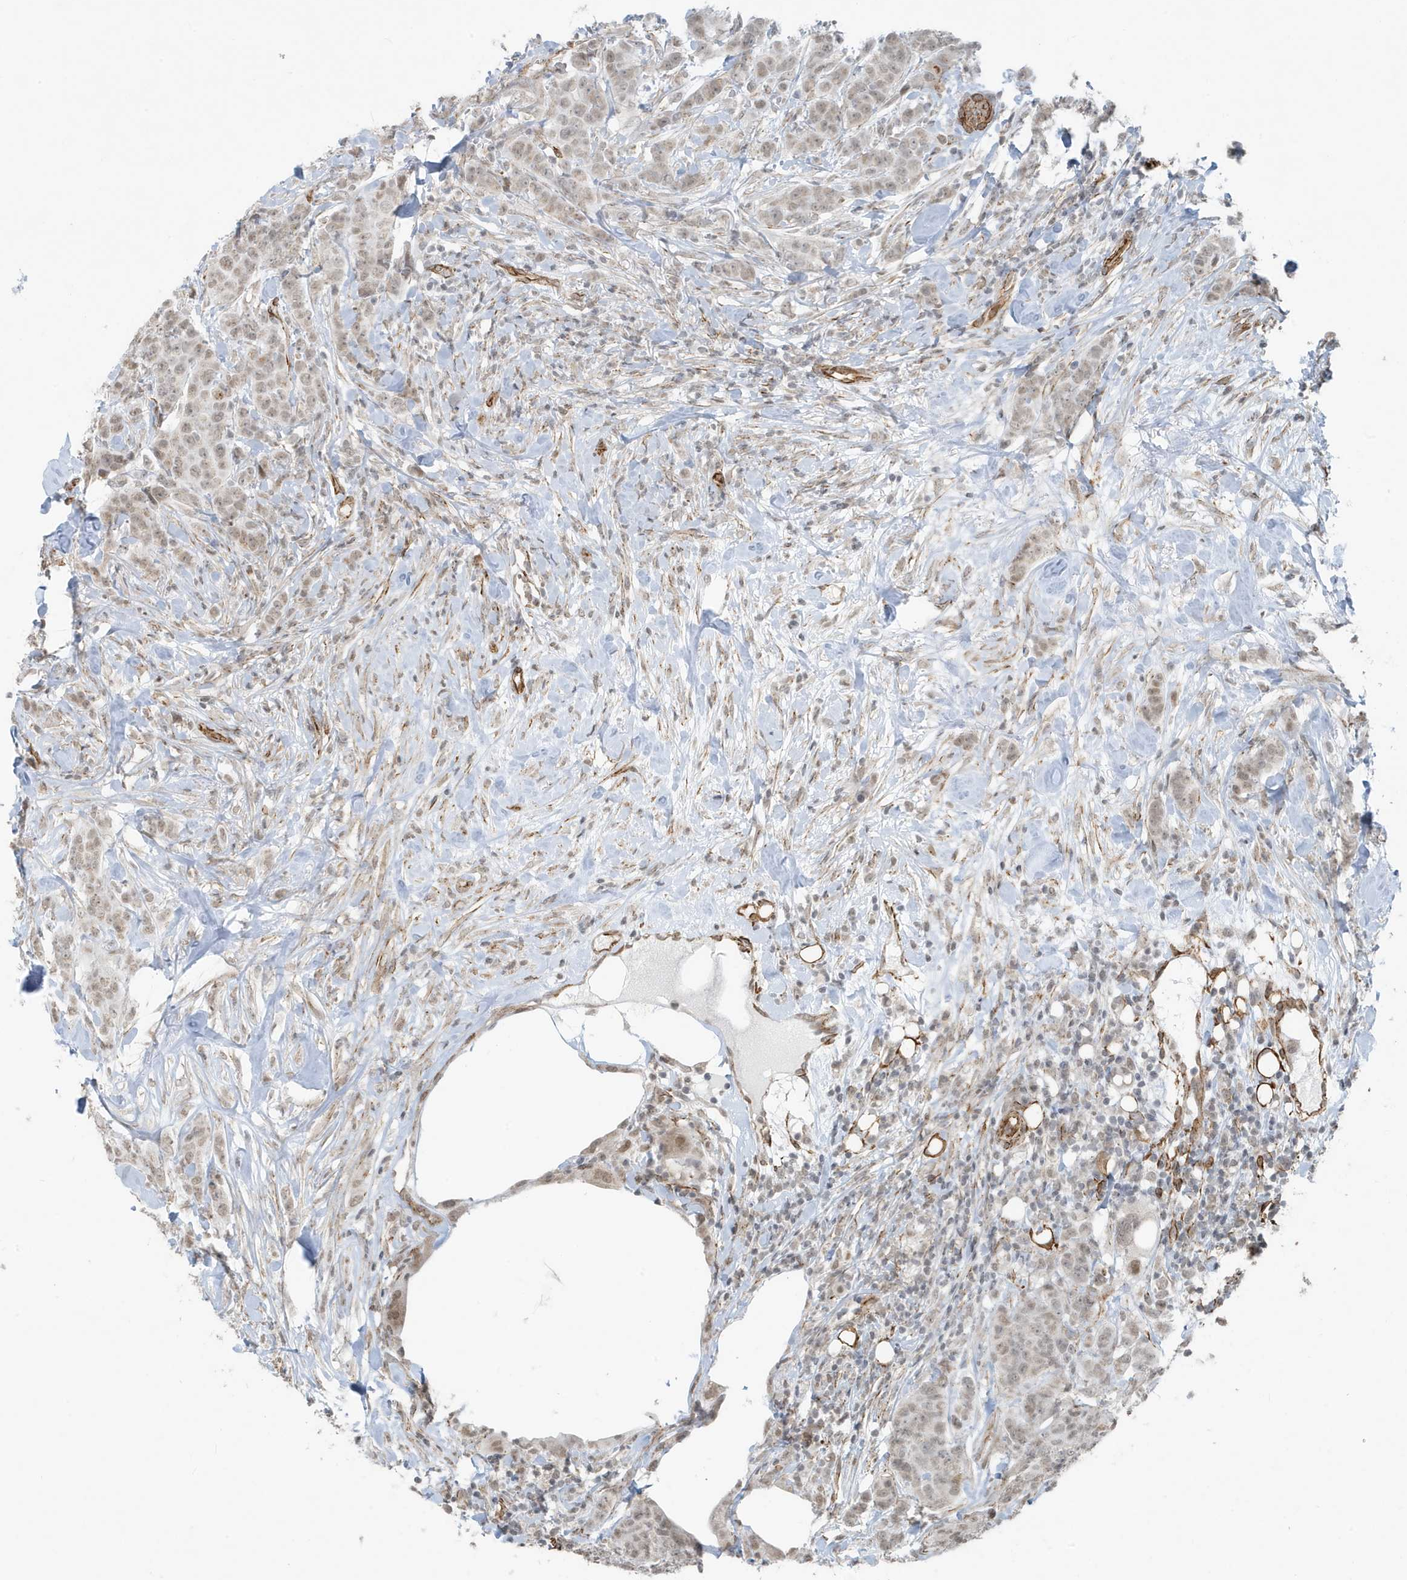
{"staining": {"intensity": "negative", "quantity": "none", "location": "none"}, "tissue": "breast cancer", "cell_type": "Tumor cells", "image_type": "cancer", "snomed": [{"axis": "morphology", "description": "Duct carcinoma"}, {"axis": "topography", "description": "Breast"}], "caption": "The micrograph reveals no staining of tumor cells in breast cancer (infiltrating ductal carcinoma).", "gene": "CHCHD4", "patient": {"sex": "female", "age": 40}}